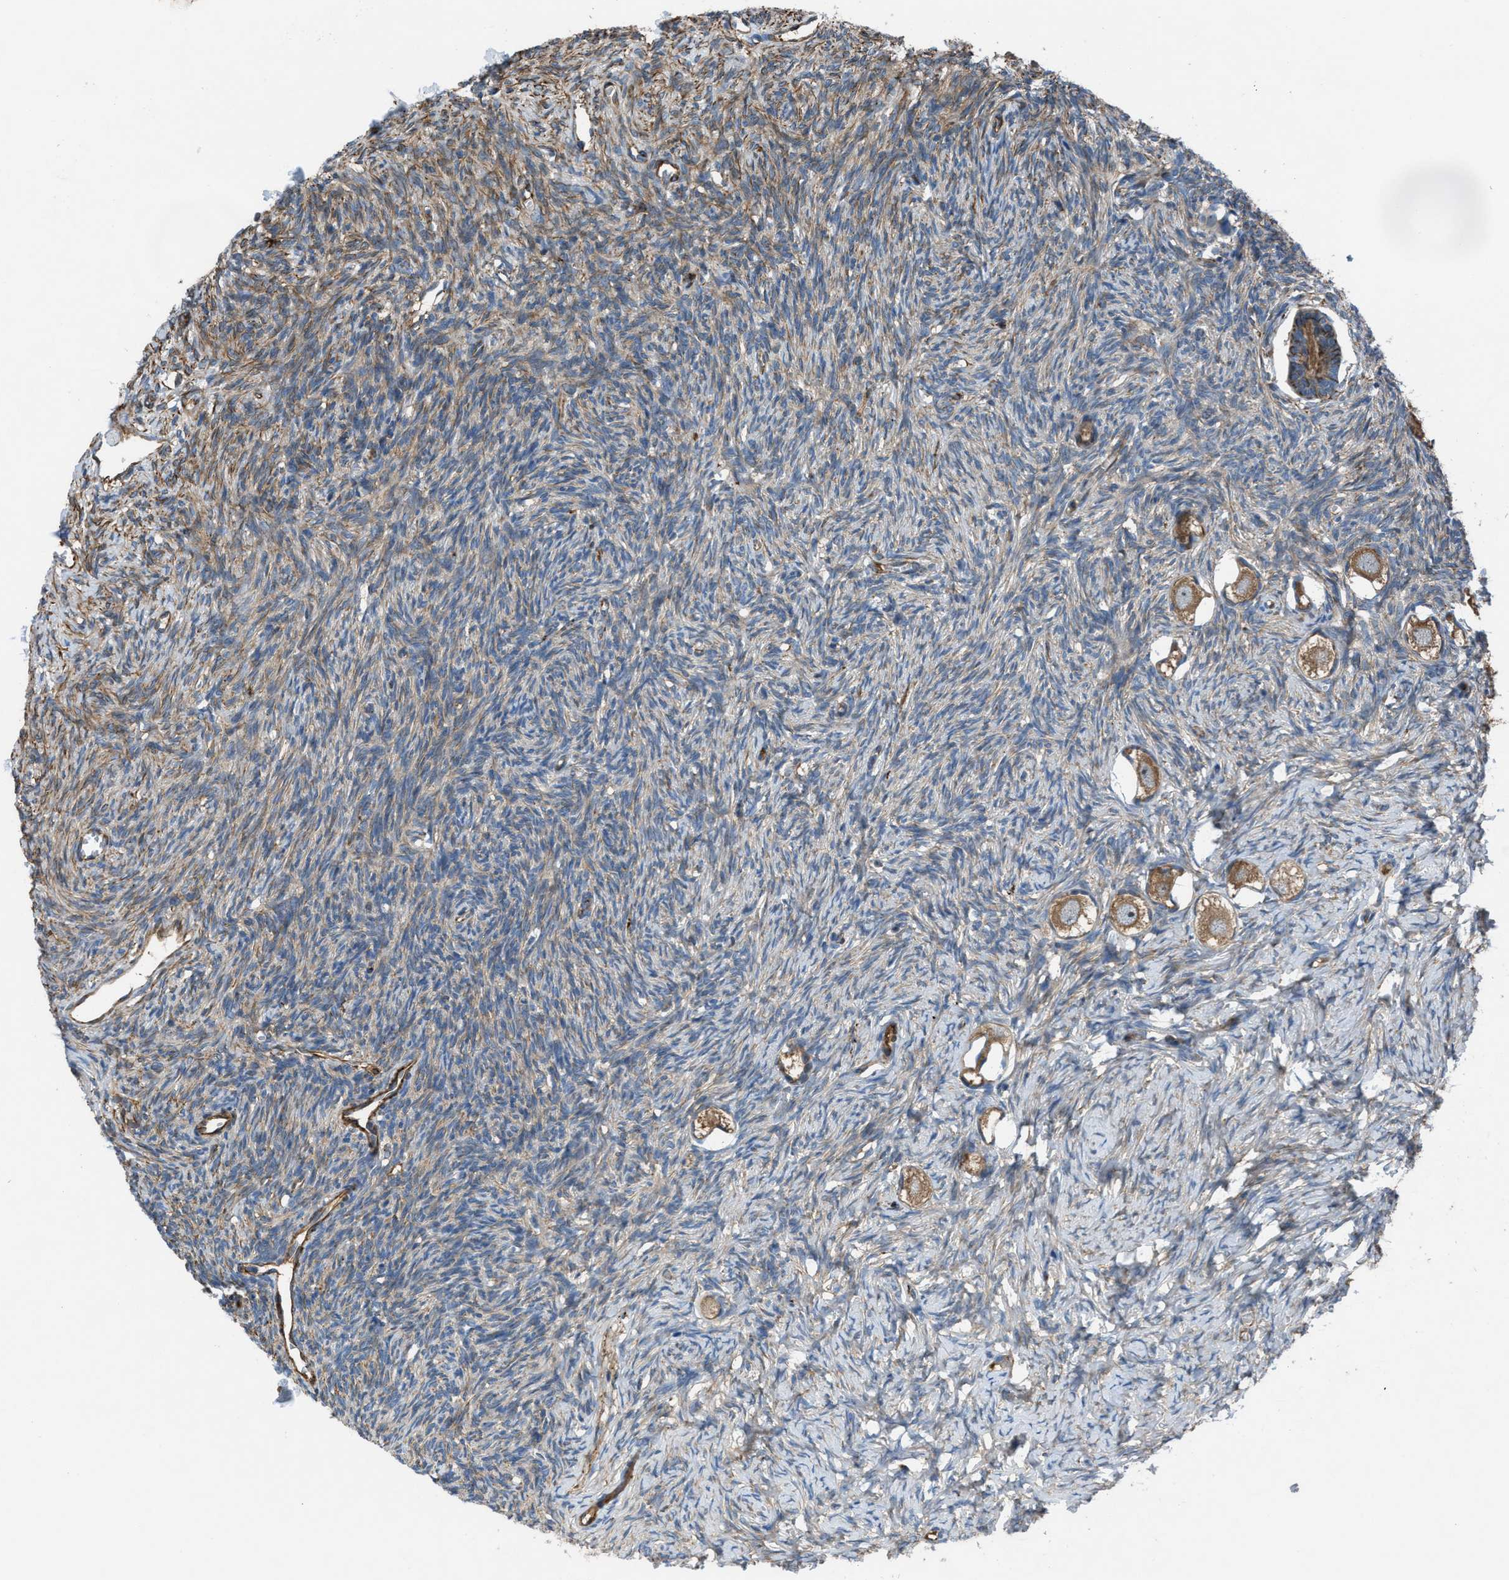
{"staining": {"intensity": "moderate", "quantity": ">75%", "location": "cytoplasmic/membranous"}, "tissue": "ovary", "cell_type": "Follicle cells", "image_type": "normal", "snomed": [{"axis": "morphology", "description": "Normal tissue, NOS"}, {"axis": "topography", "description": "Ovary"}], "caption": "Follicle cells display medium levels of moderate cytoplasmic/membranous positivity in about >75% of cells in benign ovary.", "gene": "SLC6A9", "patient": {"sex": "female", "age": 27}}